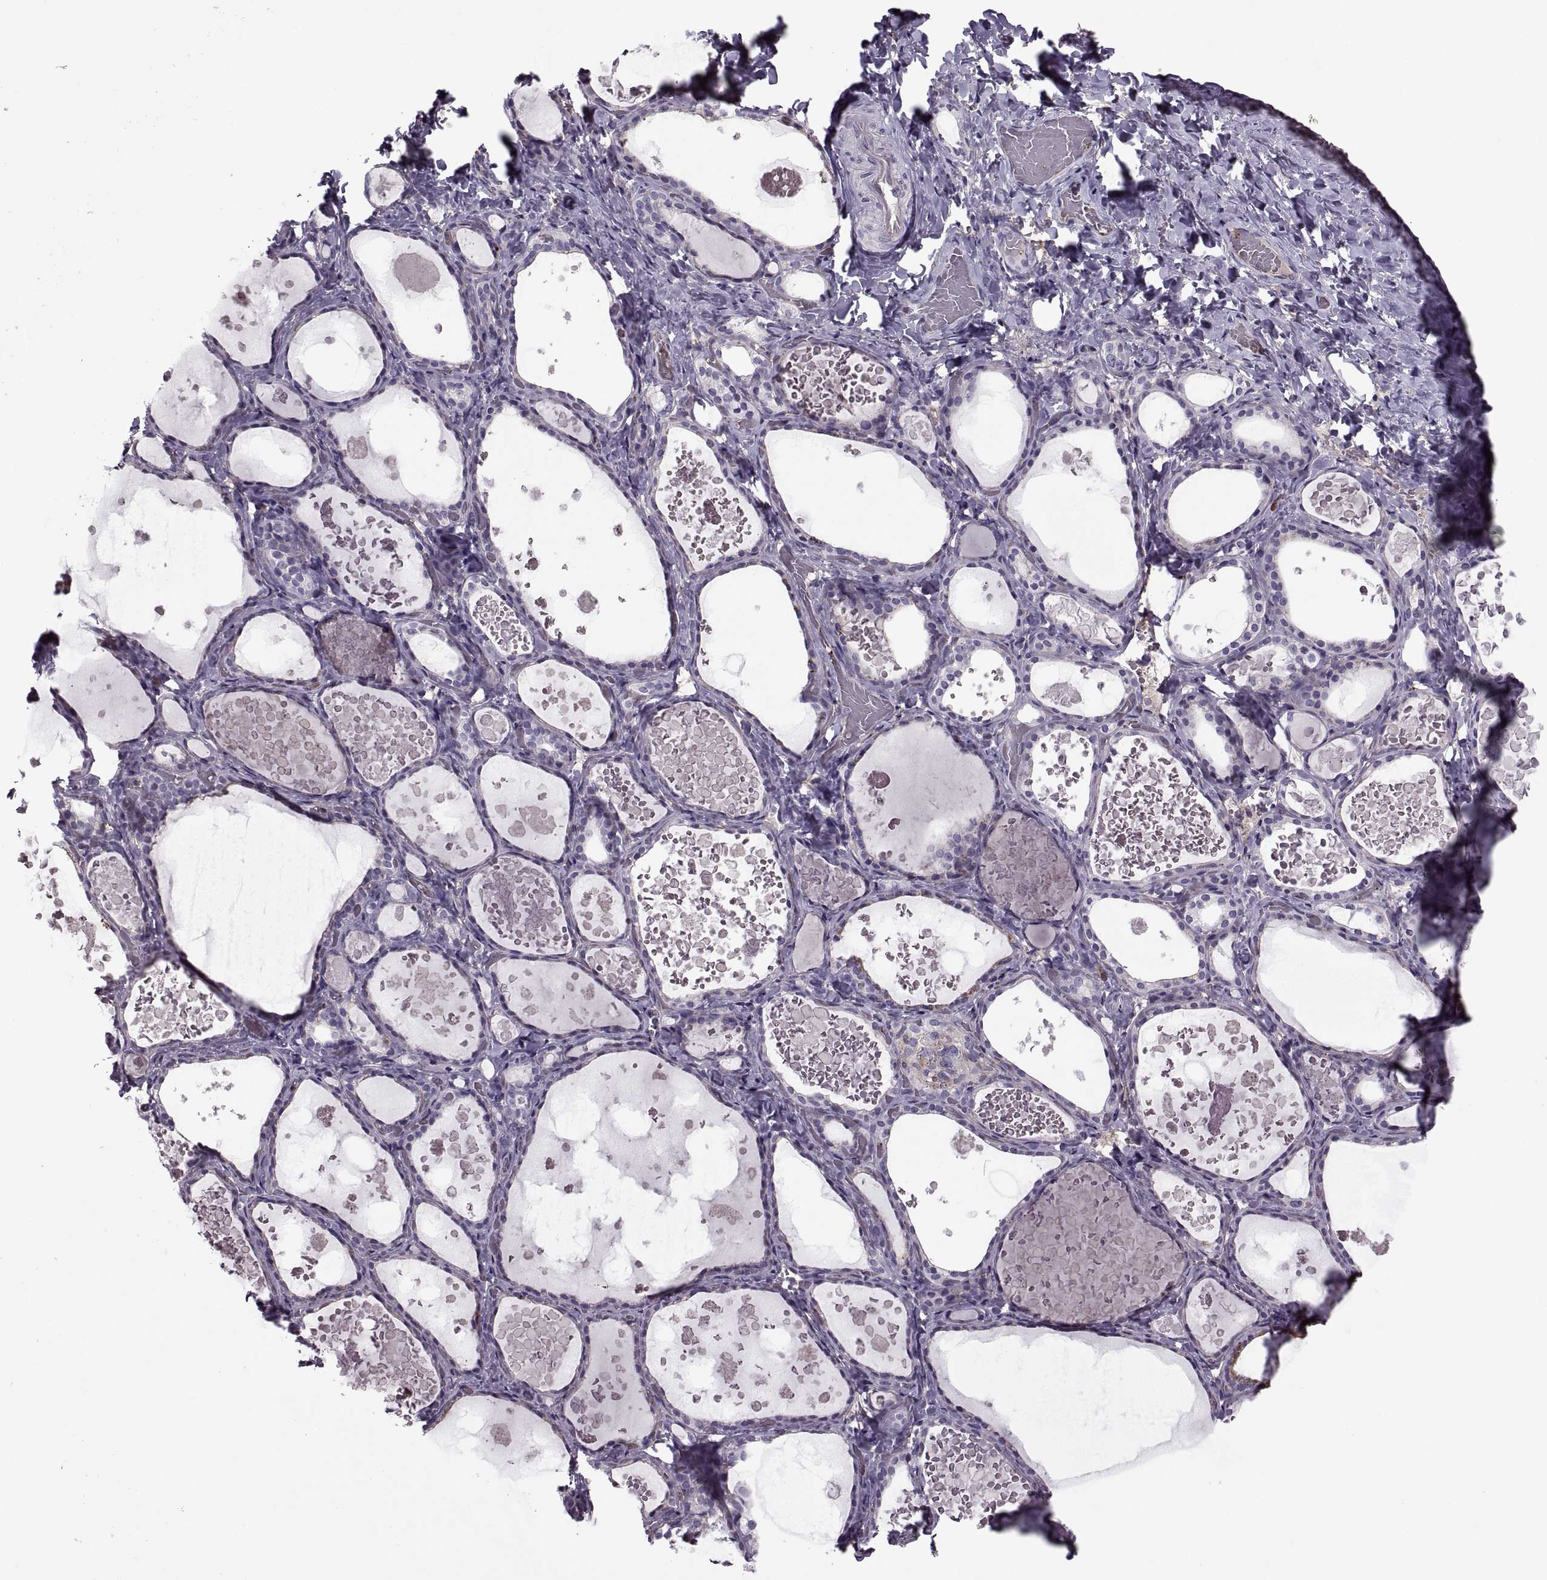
{"staining": {"intensity": "negative", "quantity": "none", "location": "none"}, "tissue": "thyroid gland", "cell_type": "Glandular cells", "image_type": "normal", "snomed": [{"axis": "morphology", "description": "Normal tissue, NOS"}, {"axis": "topography", "description": "Thyroid gland"}], "caption": "IHC micrograph of benign thyroid gland: thyroid gland stained with DAB (3,3'-diaminobenzidine) exhibits no significant protein positivity in glandular cells.", "gene": "SLC2A14", "patient": {"sex": "female", "age": 56}}